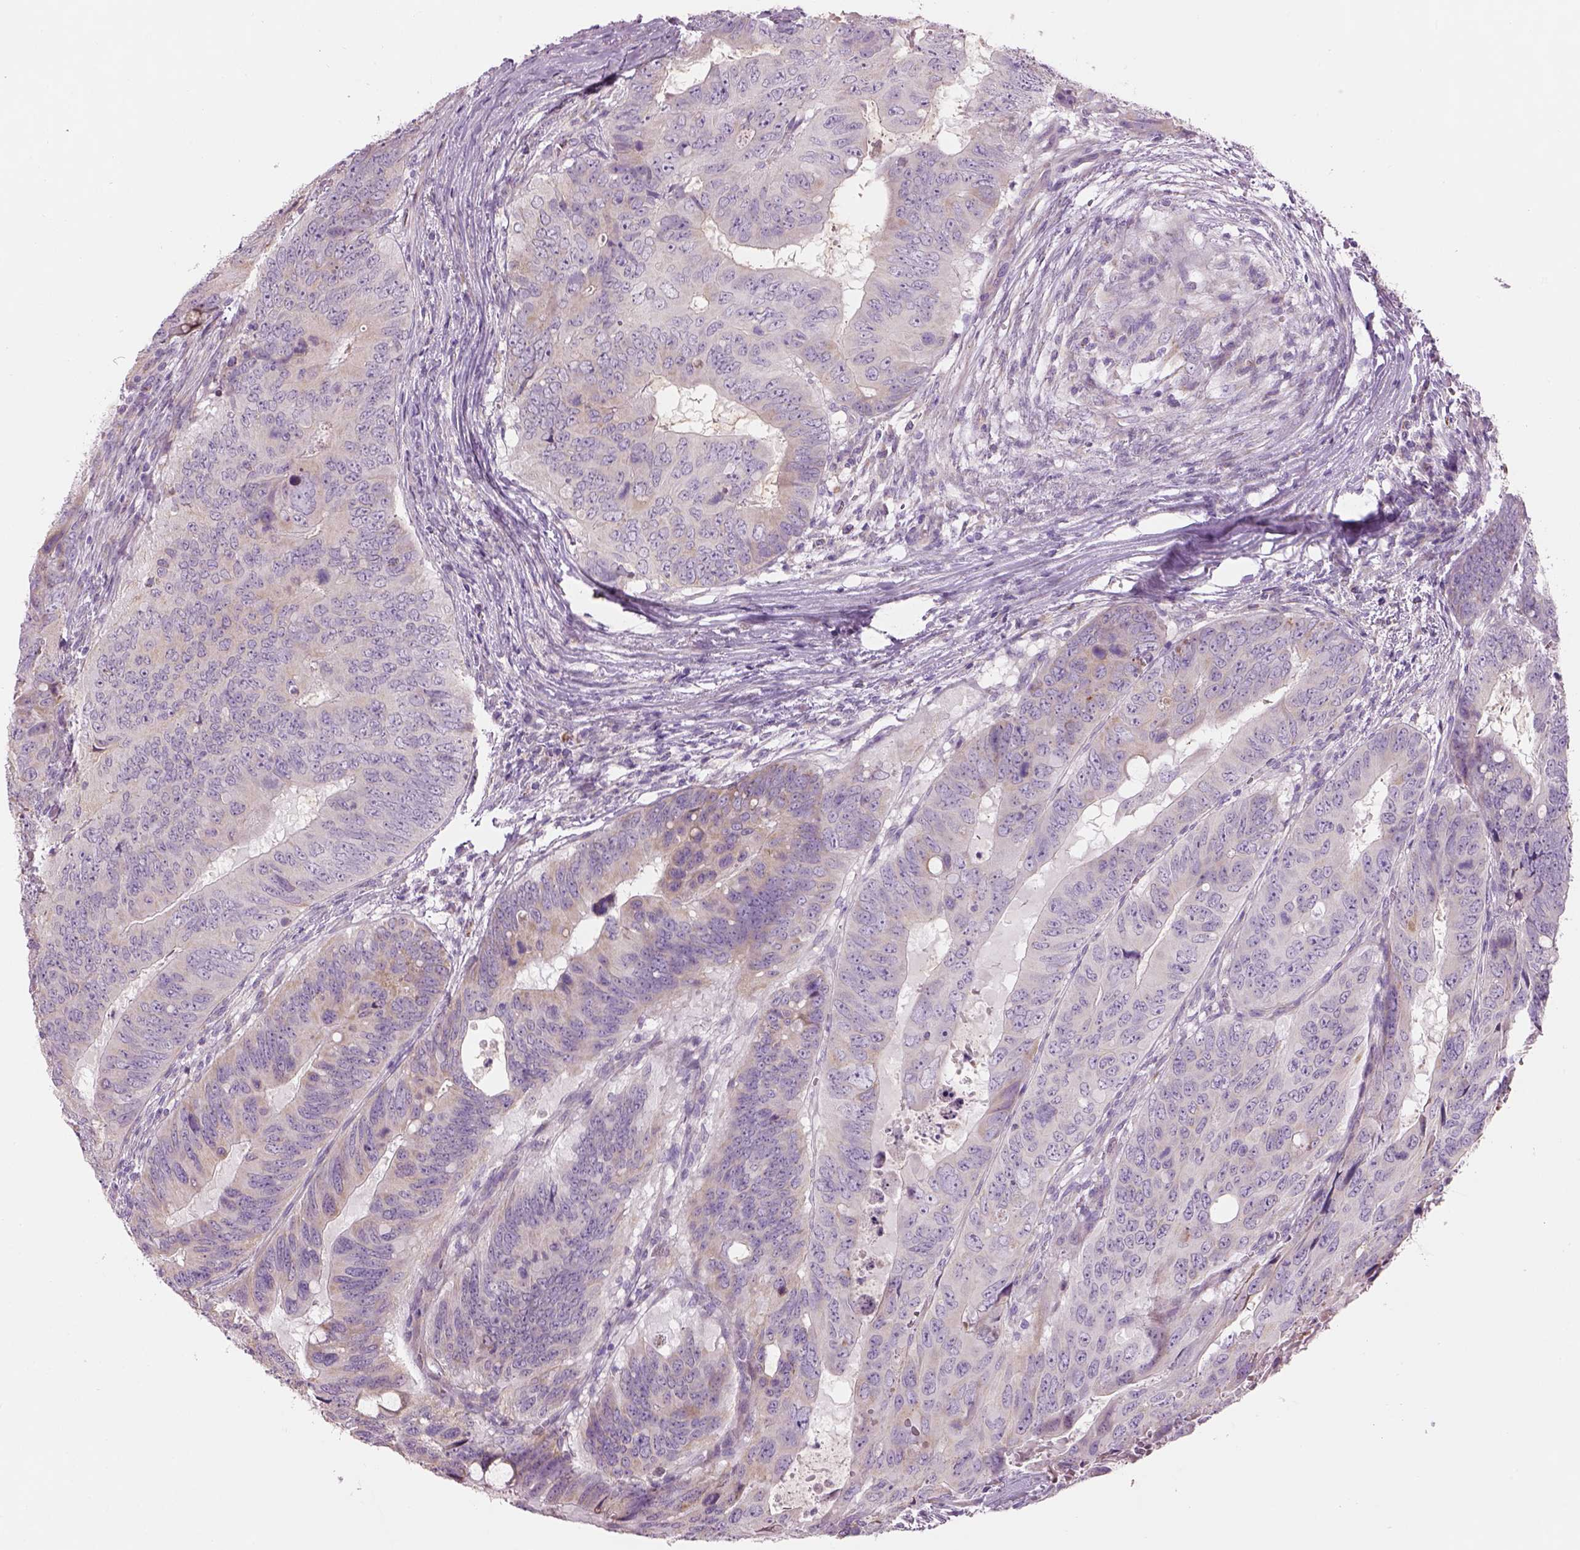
{"staining": {"intensity": "weak", "quantity": "<25%", "location": "cytoplasmic/membranous"}, "tissue": "colorectal cancer", "cell_type": "Tumor cells", "image_type": "cancer", "snomed": [{"axis": "morphology", "description": "Adenocarcinoma, NOS"}, {"axis": "topography", "description": "Colon"}], "caption": "A histopathology image of colorectal adenocarcinoma stained for a protein displays no brown staining in tumor cells.", "gene": "IFT52", "patient": {"sex": "male", "age": 79}}